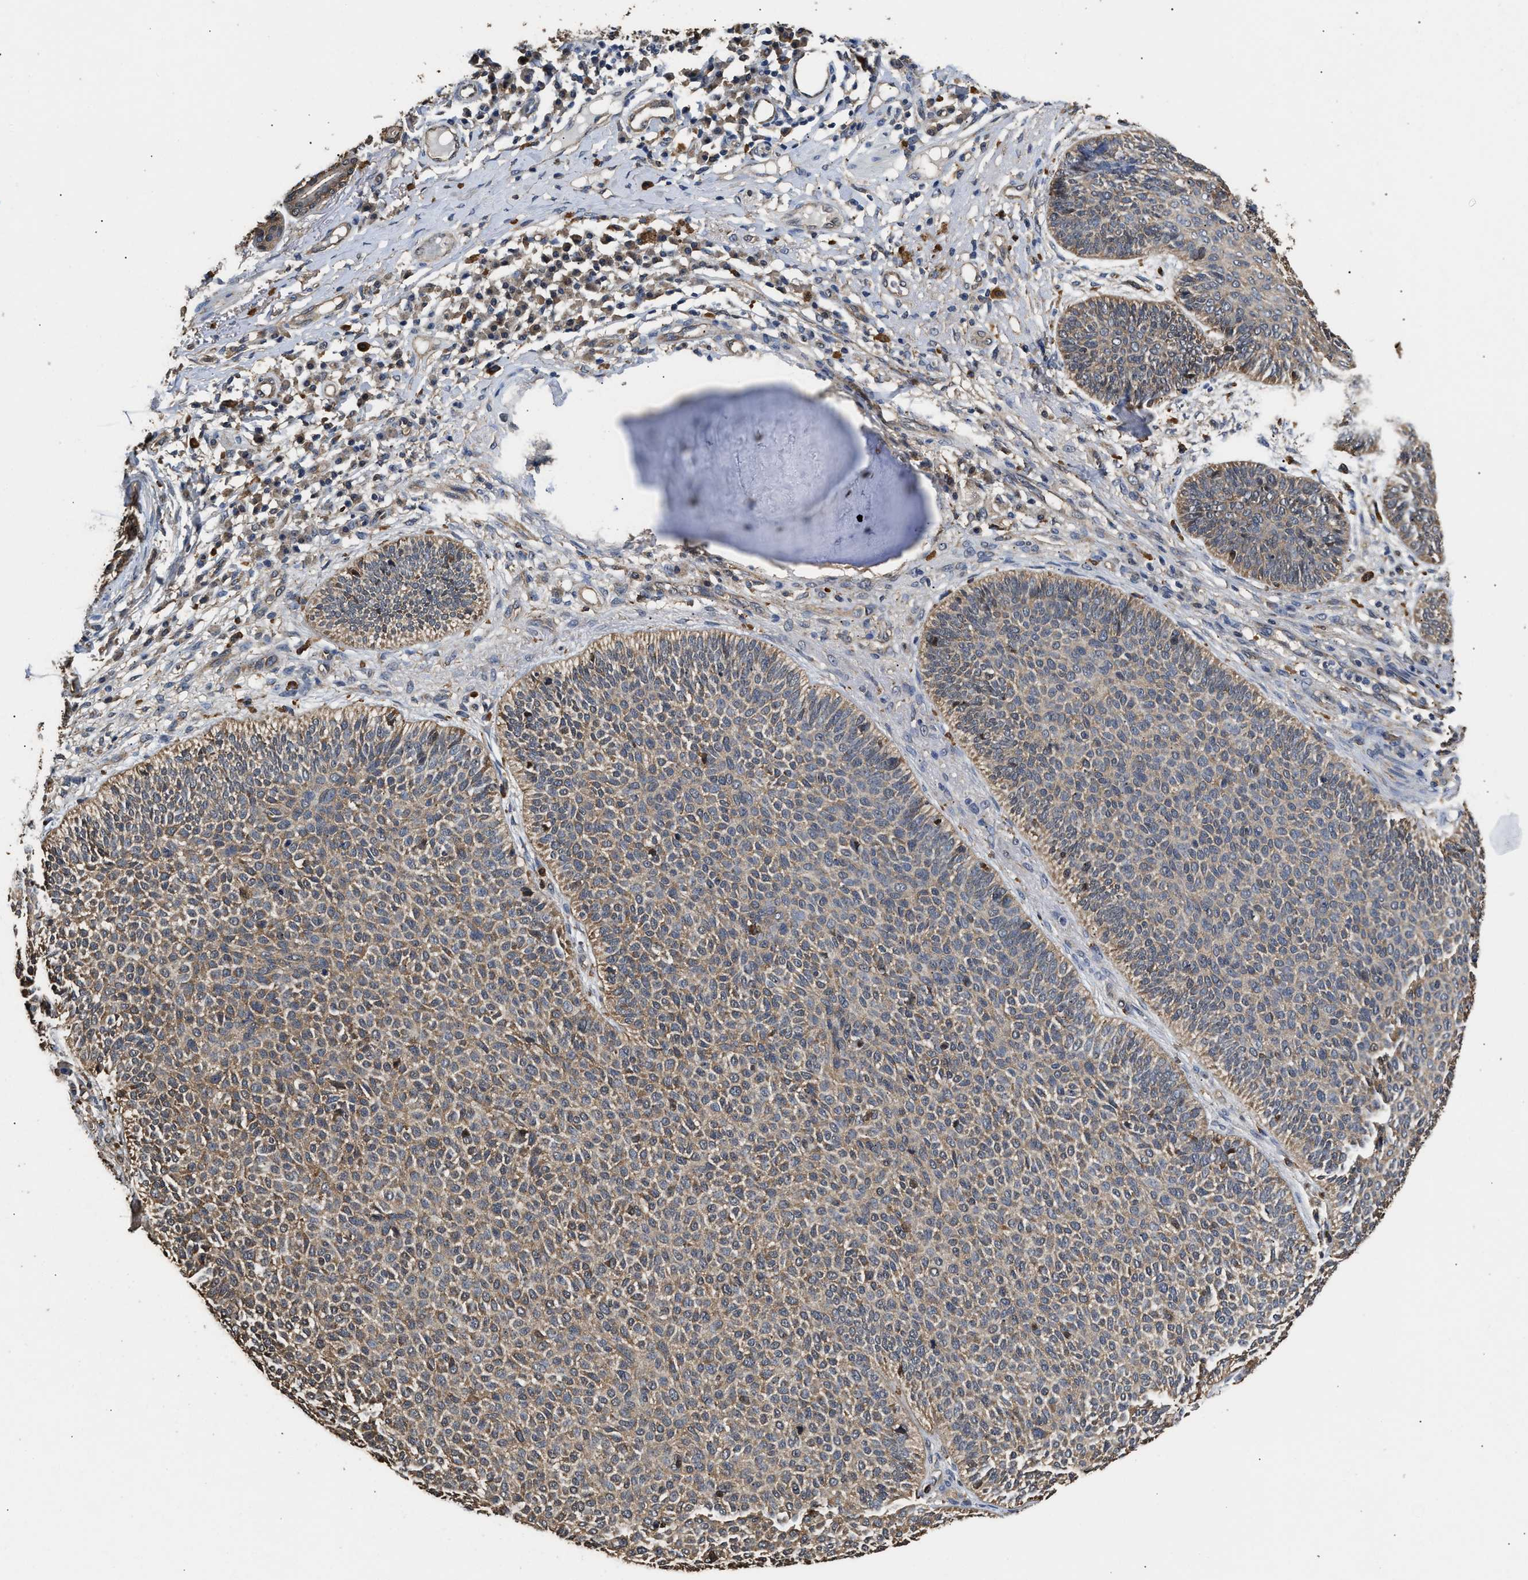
{"staining": {"intensity": "moderate", "quantity": ">75%", "location": "cytoplasmic/membranous"}, "tissue": "skin cancer", "cell_type": "Tumor cells", "image_type": "cancer", "snomed": [{"axis": "morphology", "description": "Normal tissue, NOS"}, {"axis": "morphology", "description": "Basal cell carcinoma"}, {"axis": "topography", "description": "Skin"}], "caption": "Protein expression analysis of human basal cell carcinoma (skin) reveals moderate cytoplasmic/membranous expression in approximately >75% of tumor cells.", "gene": "YWHAE", "patient": {"sex": "male", "age": 52}}